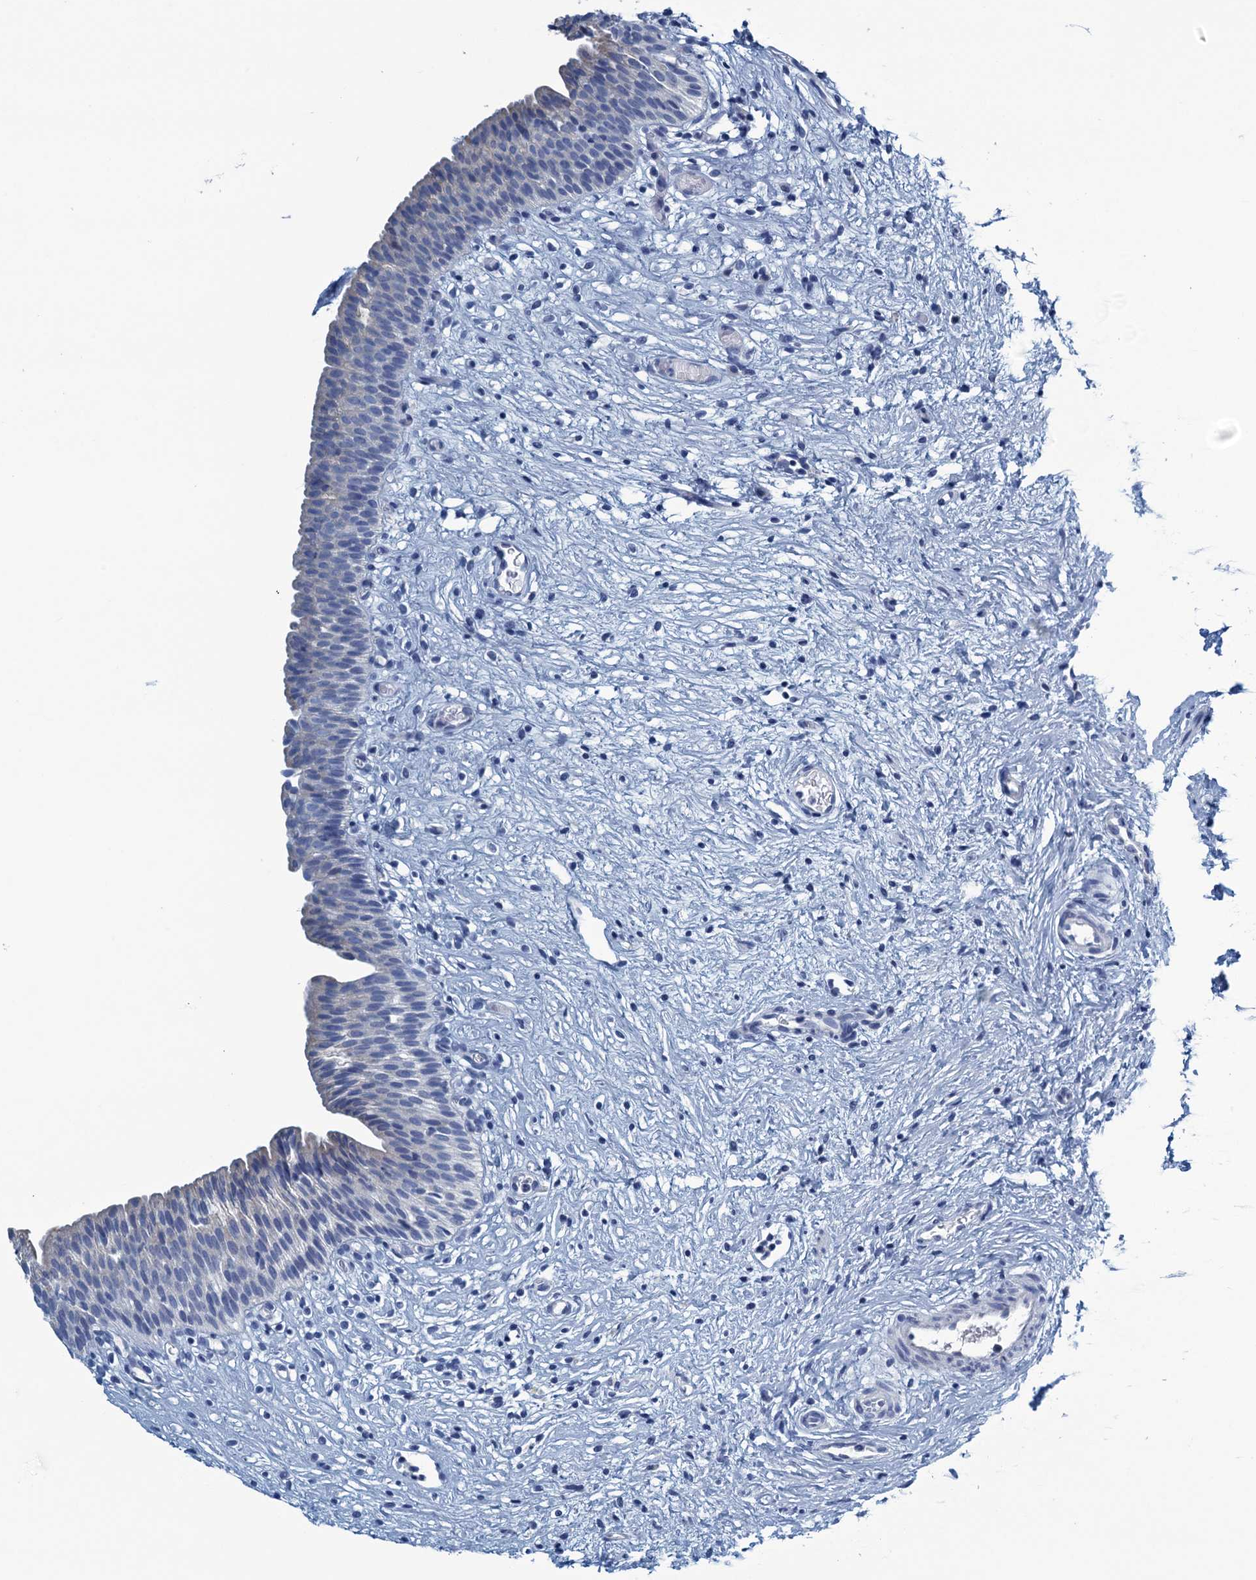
{"staining": {"intensity": "weak", "quantity": "<25%", "location": "cytoplasmic/membranous"}, "tissue": "urinary bladder", "cell_type": "Urothelial cells", "image_type": "normal", "snomed": [{"axis": "morphology", "description": "Transitional cell carcinoma in-situ"}, {"axis": "topography", "description": "Urinary bladder"}], "caption": "Urothelial cells are negative for brown protein staining in unremarkable urinary bladder. Brightfield microscopy of immunohistochemistry (IHC) stained with DAB (brown) and hematoxylin (blue), captured at high magnification.", "gene": "C10orf88", "patient": {"sex": "male", "age": 74}}